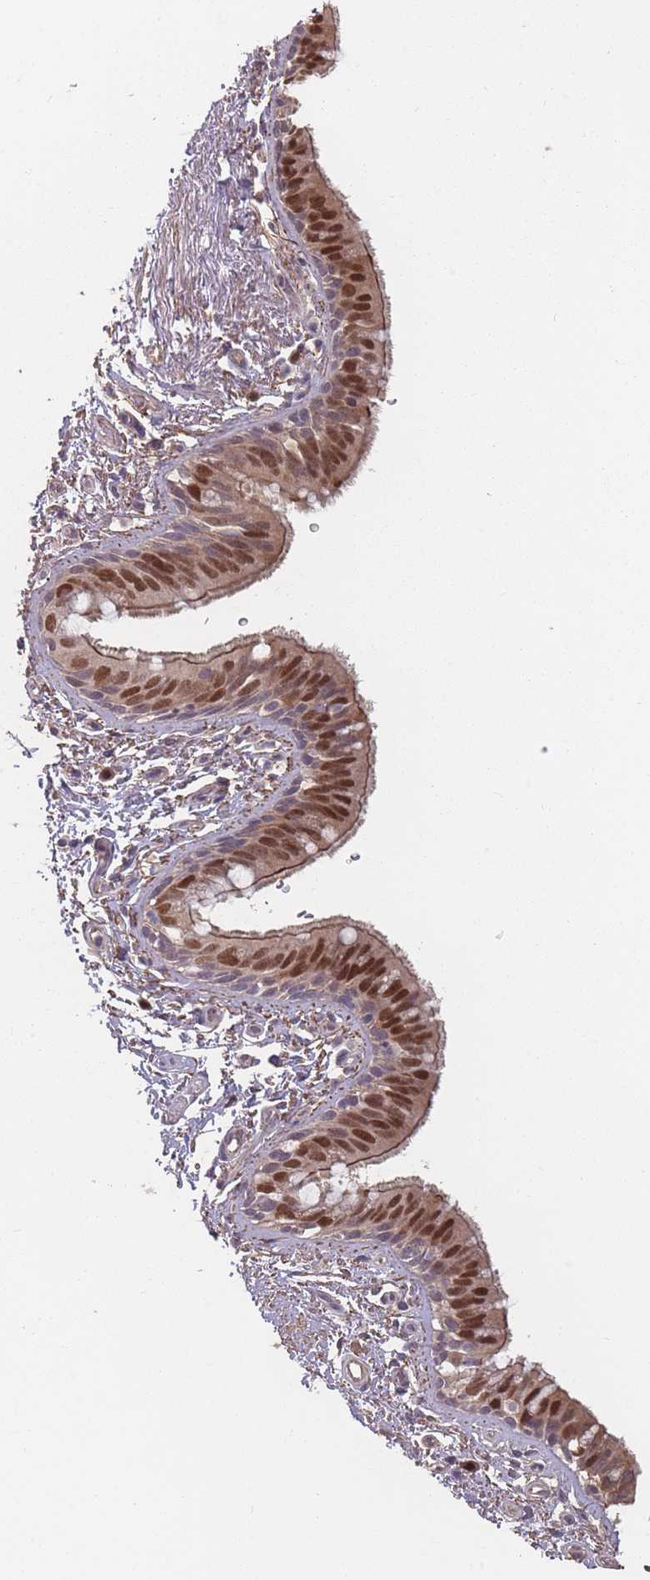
{"staining": {"intensity": "moderate", "quantity": "25%-75%", "location": "cytoplasmic/membranous,nuclear"}, "tissue": "bronchus", "cell_type": "Respiratory epithelial cells", "image_type": "normal", "snomed": [{"axis": "morphology", "description": "Normal tissue, NOS"}, {"axis": "morphology", "description": "Neoplasm, uncertain whether benign or malignant"}, {"axis": "topography", "description": "Bronchus"}, {"axis": "topography", "description": "Lung"}], "caption": "Immunohistochemistry of benign human bronchus exhibits medium levels of moderate cytoplasmic/membranous,nuclear positivity in about 25%-75% of respiratory epithelial cells. (brown staining indicates protein expression, while blue staining denotes nuclei).", "gene": "ERCC6L", "patient": {"sex": "male", "age": 55}}